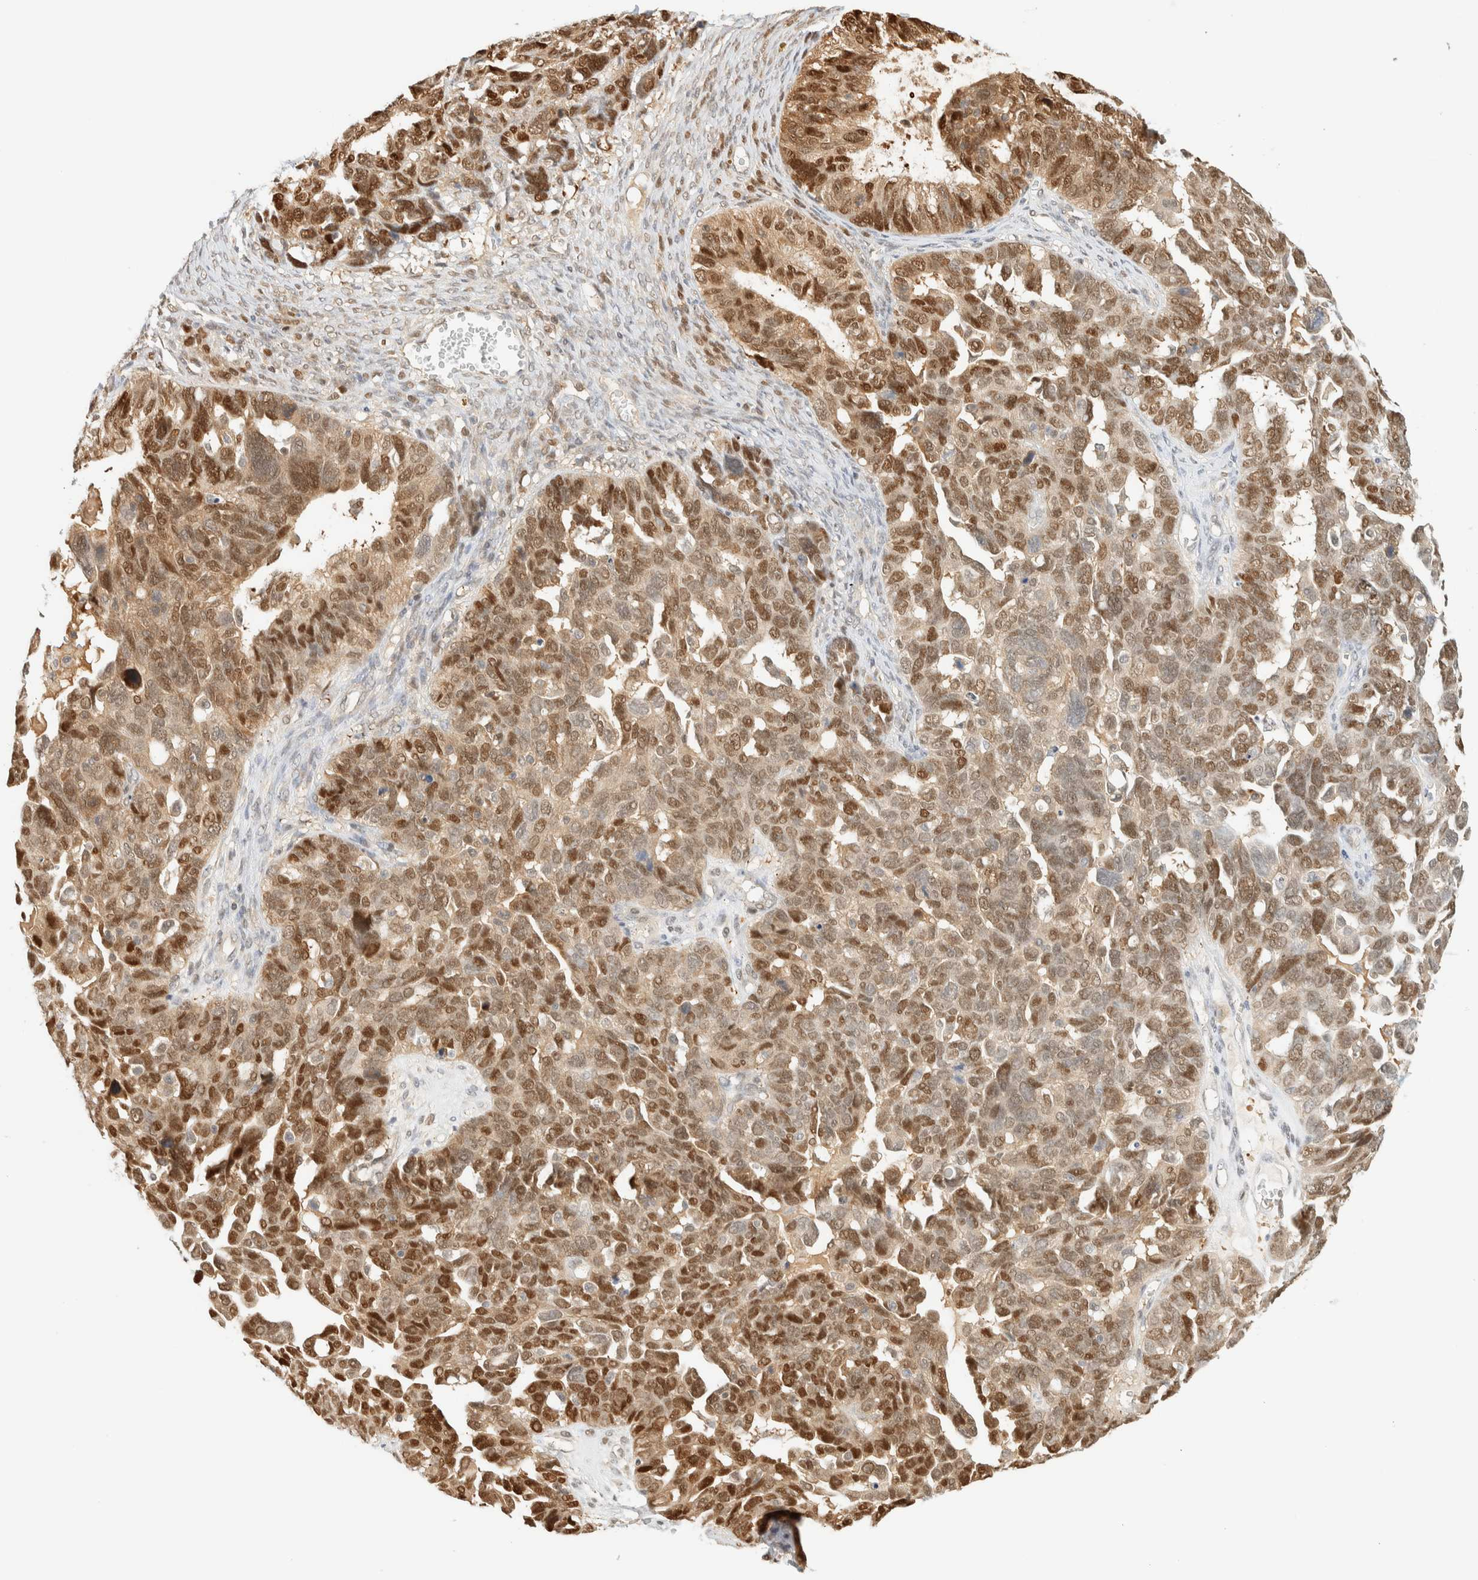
{"staining": {"intensity": "moderate", "quantity": ">75%", "location": "cytoplasmic/membranous,nuclear"}, "tissue": "ovarian cancer", "cell_type": "Tumor cells", "image_type": "cancer", "snomed": [{"axis": "morphology", "description": "Cystadenocarcinoma, serous, NOS"}, {"axis": "topography", "description": "Ovary"}], "caption": "Human ovarian serous cystadenocarcinoma stained with a protein marker exhibits moderate staining in tumor cells.", "gene": "ZBTB37", "patient": {"sex": "female", "age": 79}}